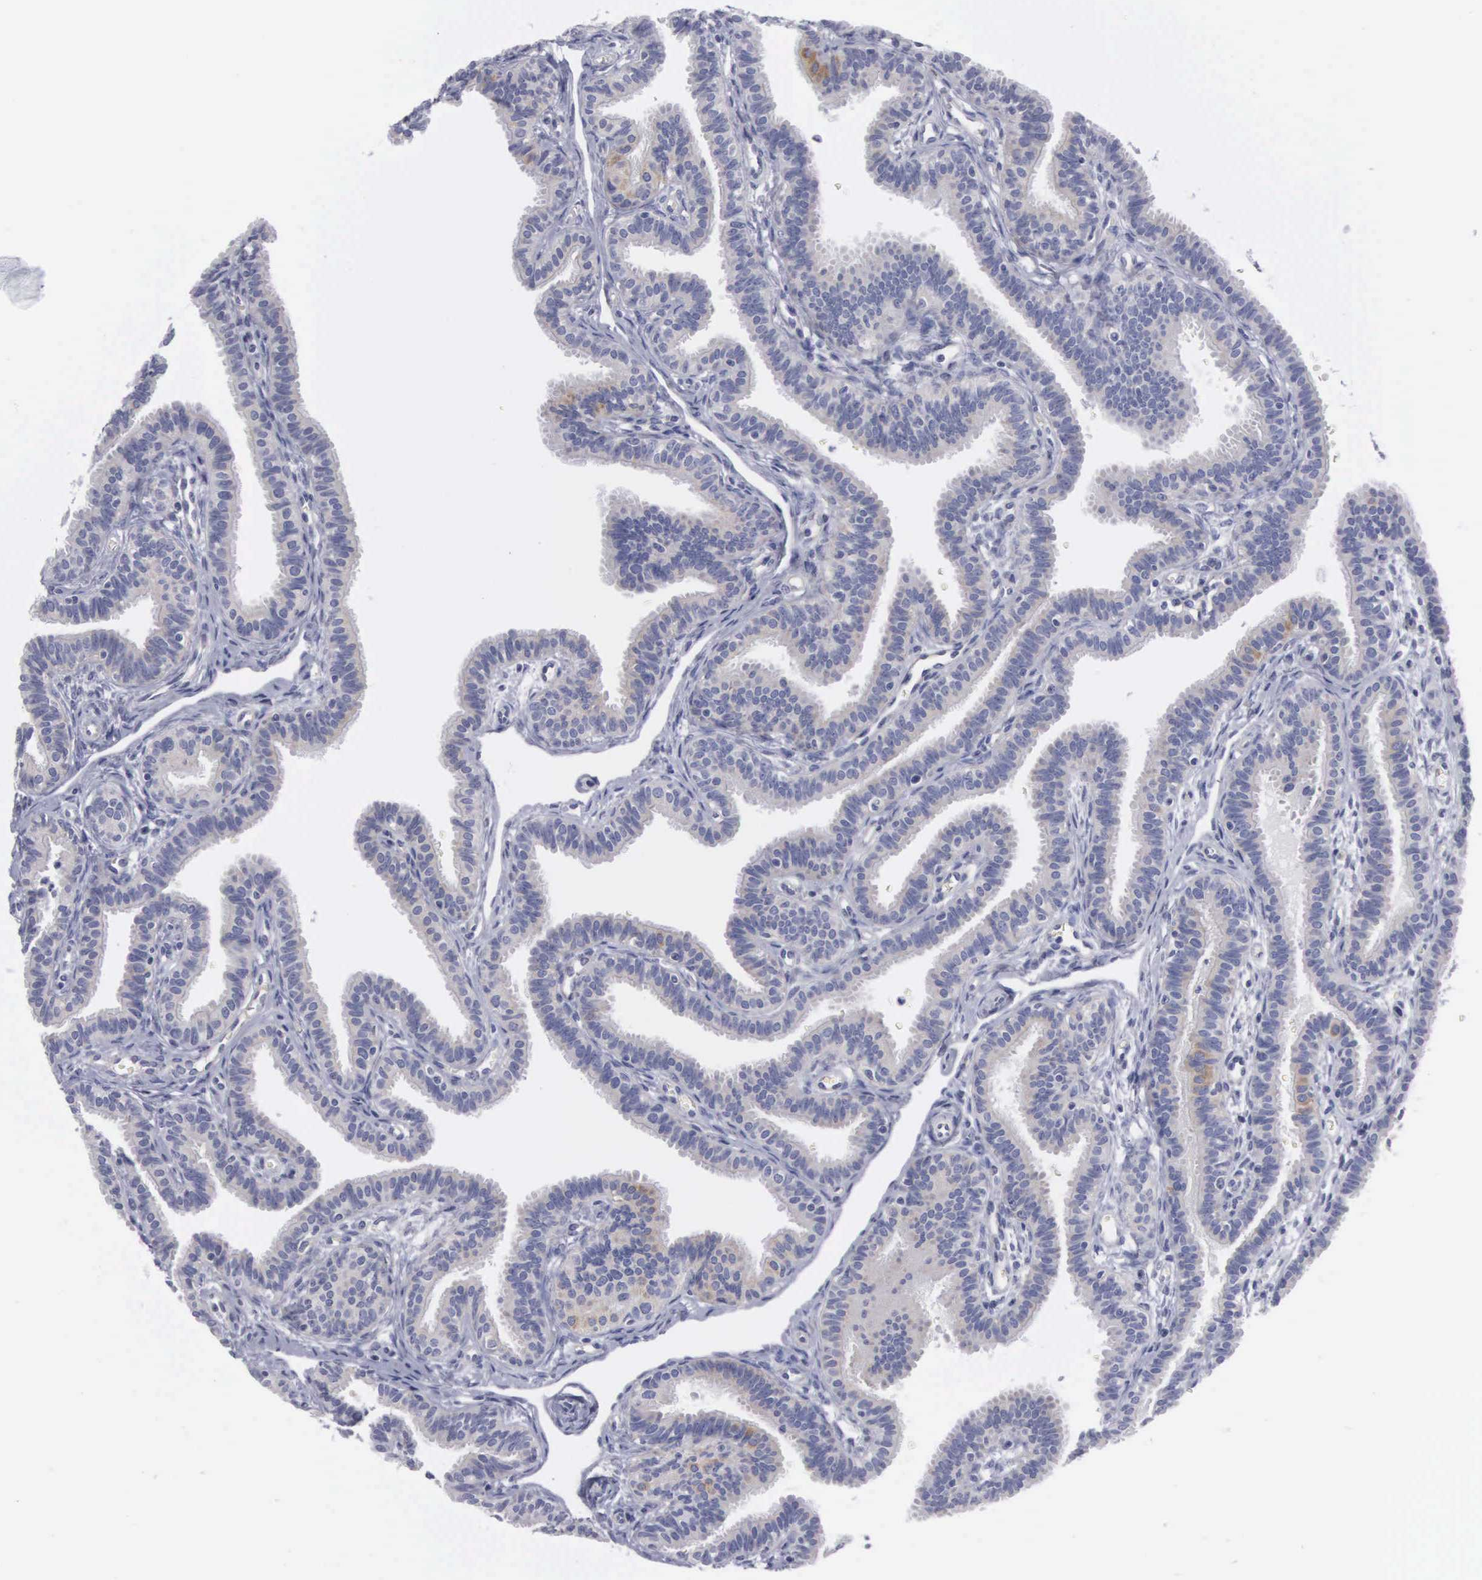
{"staining": {"intensity": "weak", "quantity": "<25%", "location": "cytoplasmic/membranous"}, "tissue": "fallopian tube", "cell_type": "Glandular cells", "image_type": "normal", "snomed": [{"axis": "morphology", "description": "Normal tissue, NOS"}, {"axis": "topography", "description": "Fallopian tube"}], "caption": "Fallopian tube was stained to show a protein in brown. There is no significant staining in glandular cells. (Stains: DAB IHC with hematoxylin counter stain, Microscopy: brightfield microscopy at high magnification).", "gene": "APOOL", "patient": {"sex": "female", "age": 32}}